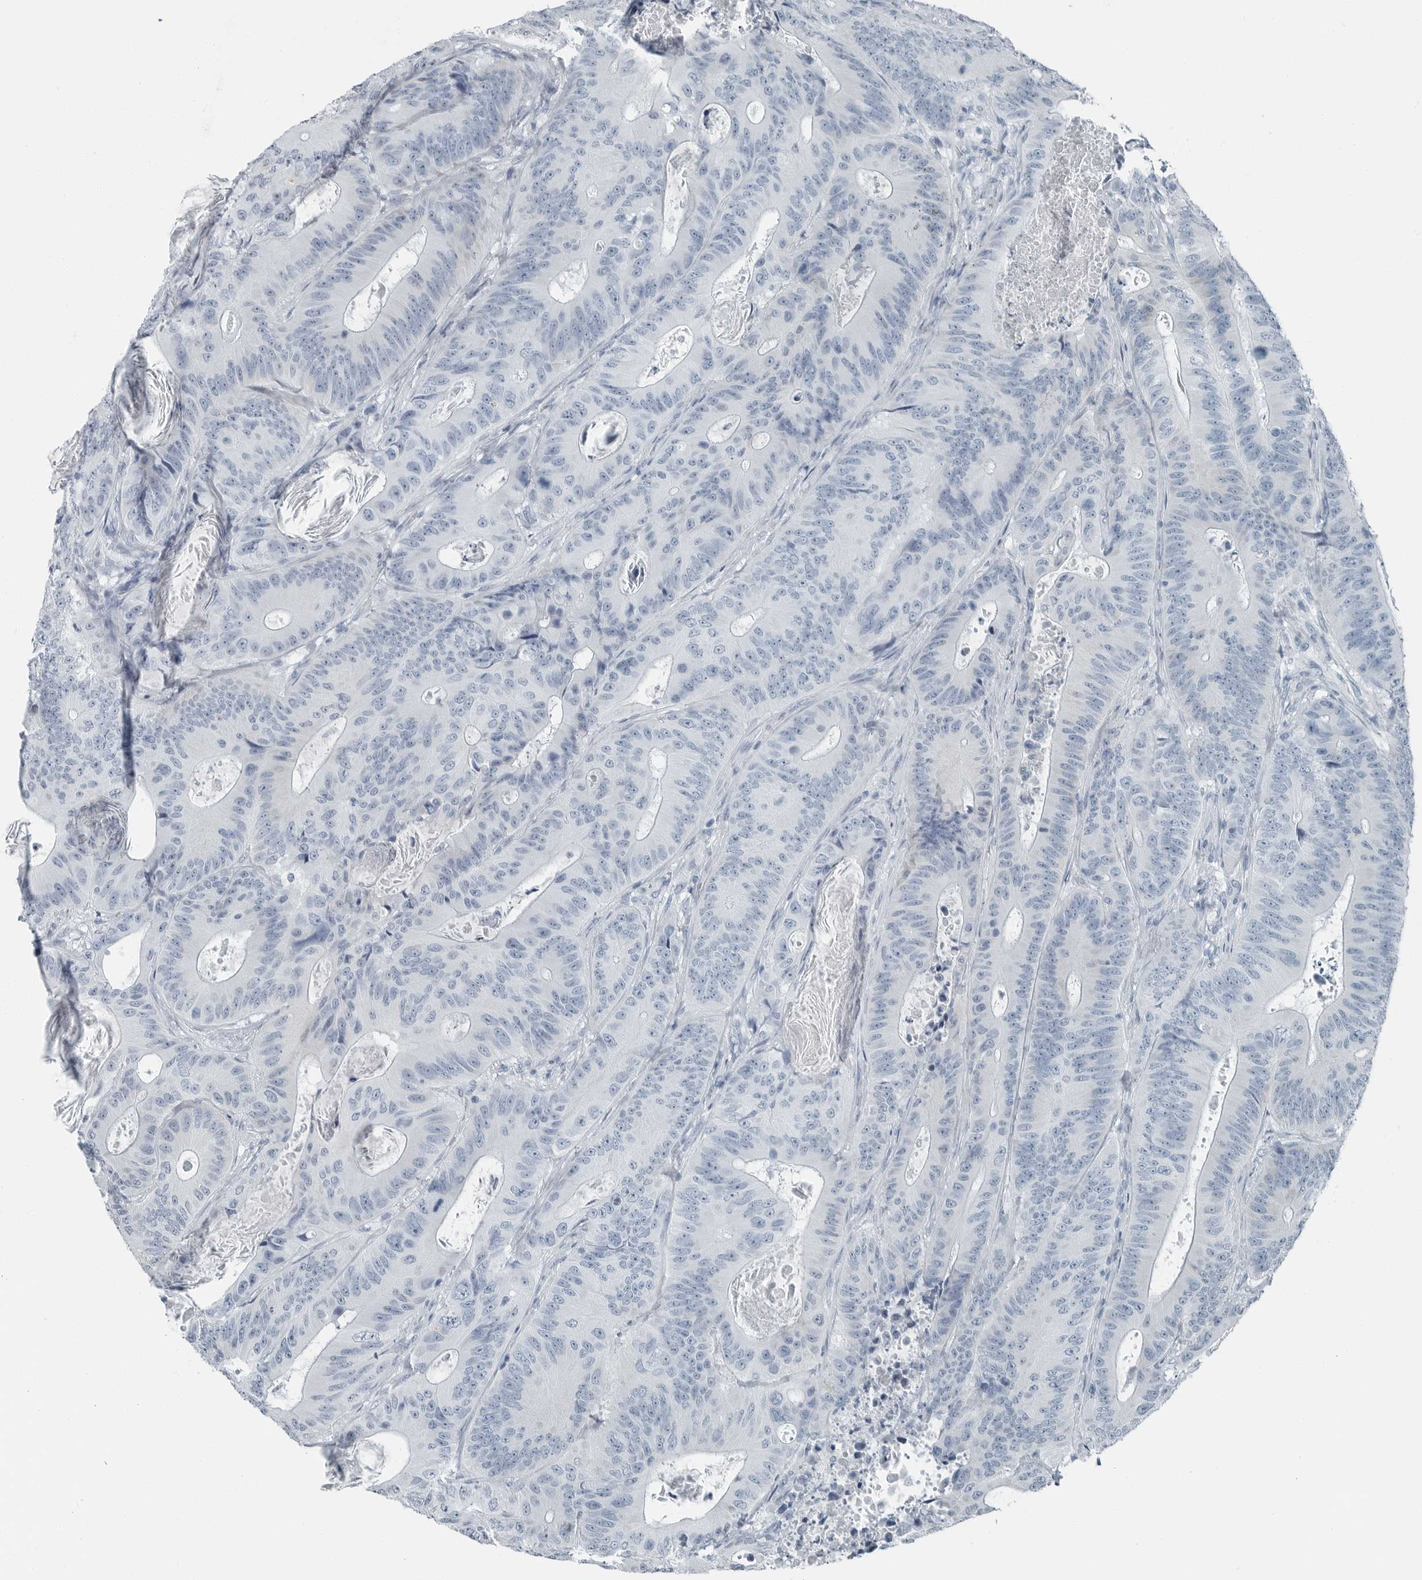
{"staining": {"intensity": "negative", "quantity": "none", "location": "none"}, "tissue": "colorectal cancer", "cell_type": "Tumor cells", "image_type": "cancer", "snomed": [{"axis": "morphology", "description": "Adenocarcinoma, NOS"}, {"axis": "topography", "description": "Colon"}], "caption": "Immunohistochemistry (IHC) of colorectal adenocarcinoma displays no positivity in tumor cells. (Brightfield microscopy of DAB IHC at high magnification).", "gene": "ZPBP2", "patient": {"sex": "male", "age": 83}}